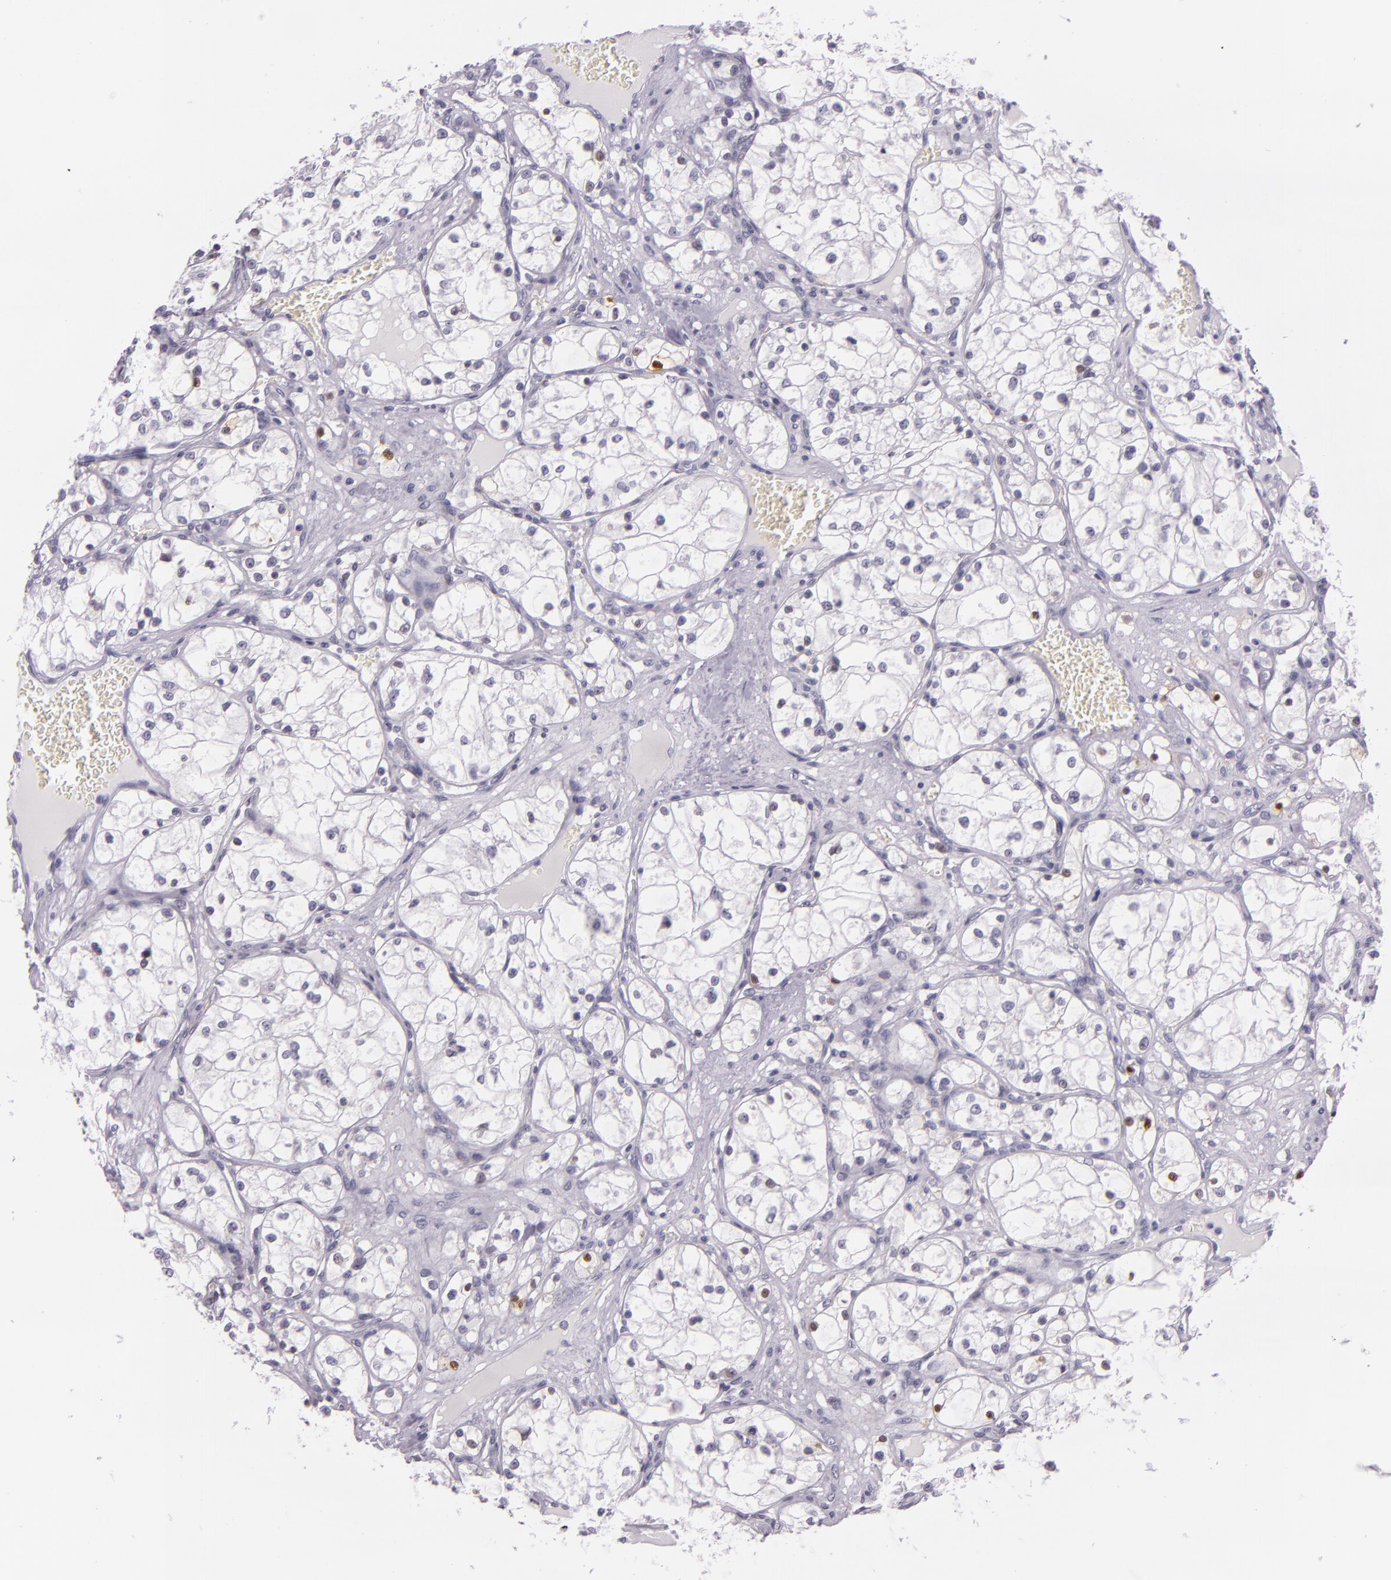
{"staining": {"intensity": "moderate", "quantity": "<25%", "location": "nuclear"}, "tissue": "renal cancer", "cell_type": "Tumor cells", "image_type": "cancer", "snomed": [{"axis": "morphology", "description": "Adenocarcinoma, NOS"}, {"axis": "topography", "description": "Kidney"}], "caption": "About <25% of tumor cells in human renal cancer reveal moderate nuclear protein staining as visualized by brown immunohistochemical staining.", "gene": "MT1A", "patient": {"sex": "male", "age": 61}}